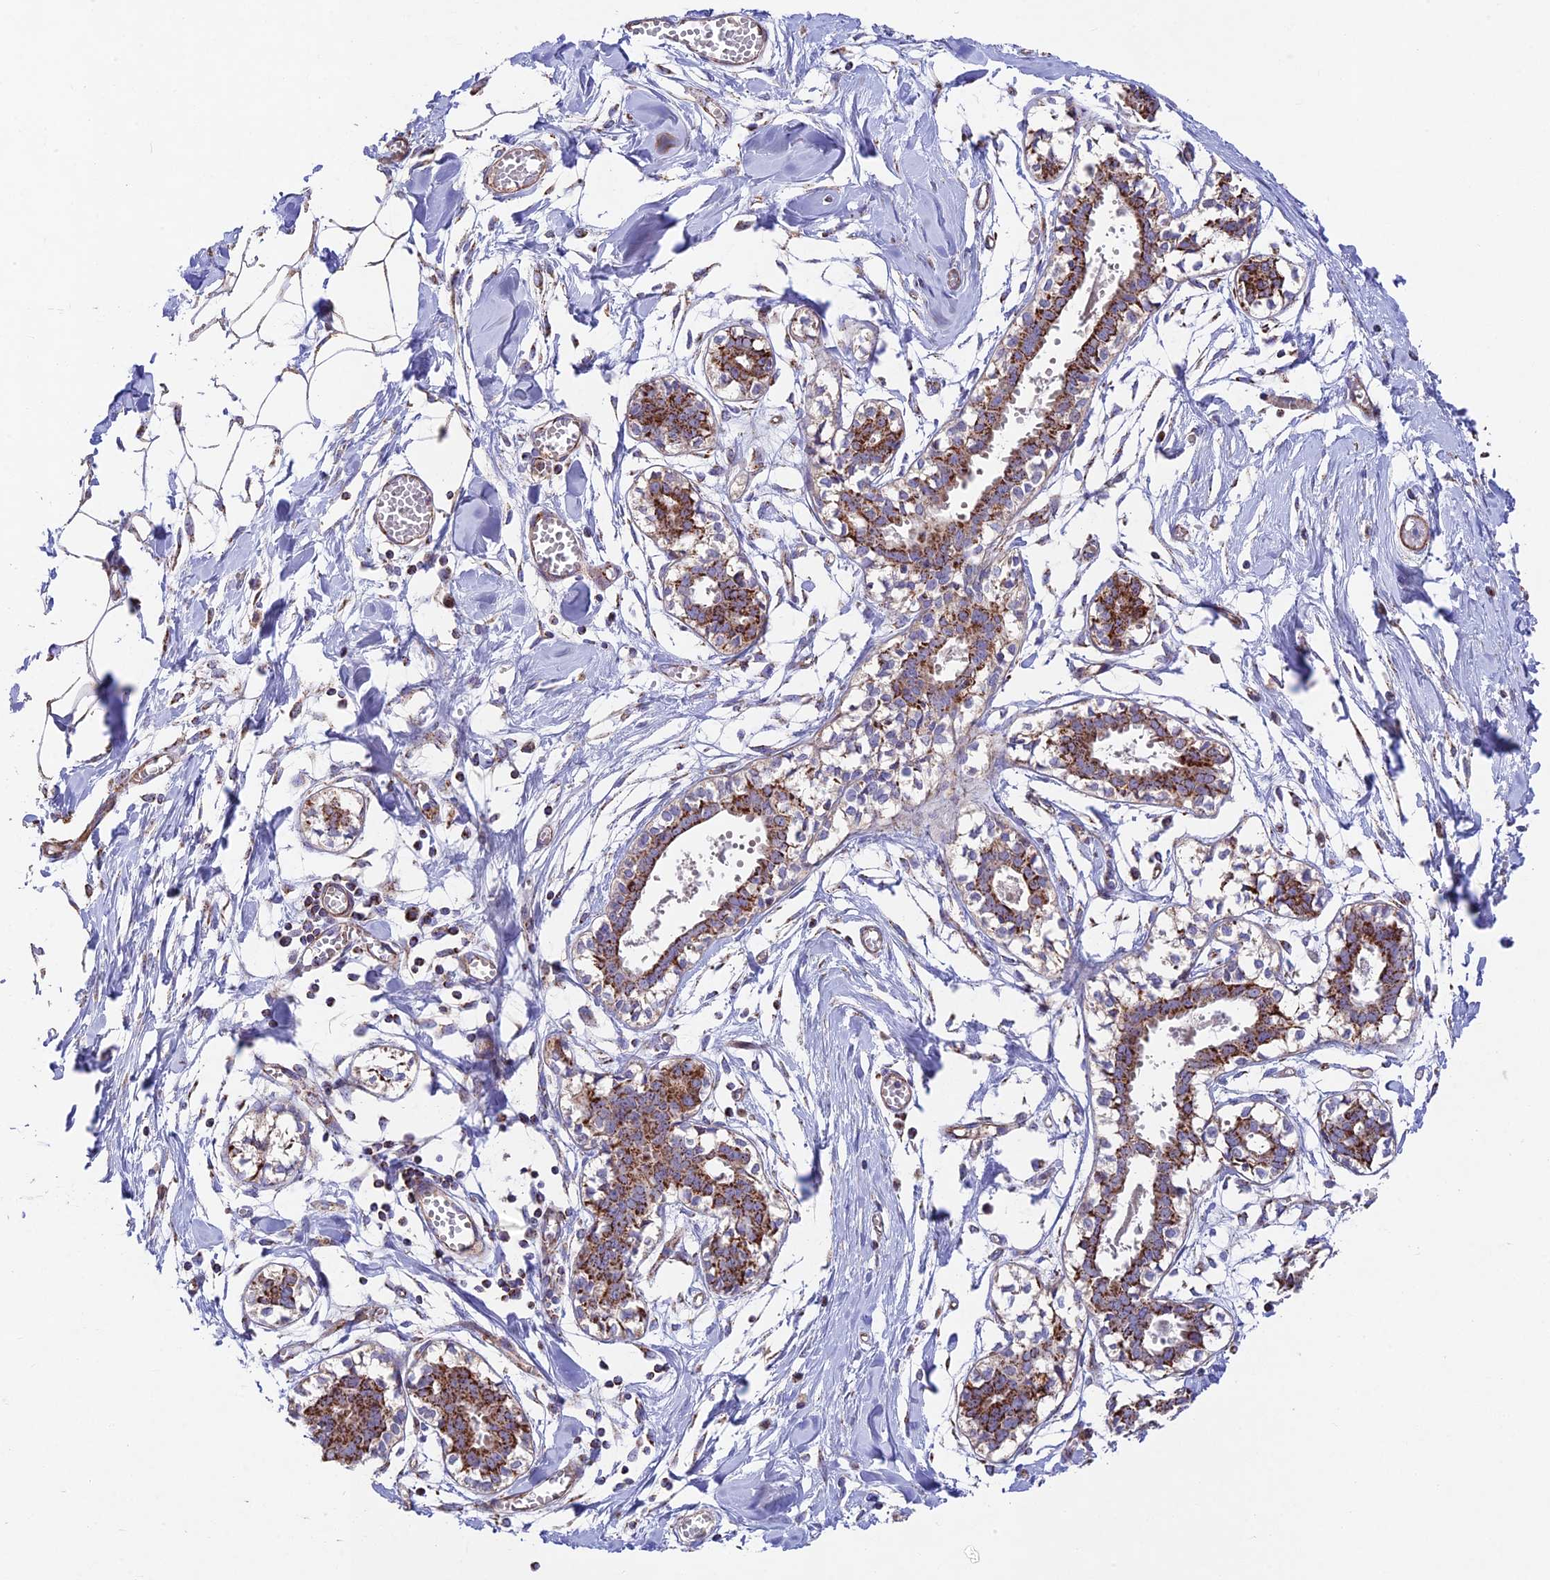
{"staining": {"intensity": "moderate", "quantity": ">75%", "location": "cytoplasmic/membranous"}, "tissue": "breast", "cell_type": "Adipocytes", "image_type": "normal", "snomed": [{"axis": "morphology", "description": "Normal tissue, NOS"}, {"axis": "topography", "description": "Breast"}], "caption": "Moderate cytoplasmic/membranous protein staining is identified in about >75% of adipocytes in breast.", "gene": "KHDC3L", "patient": {"sex": "female", "age": 27}}